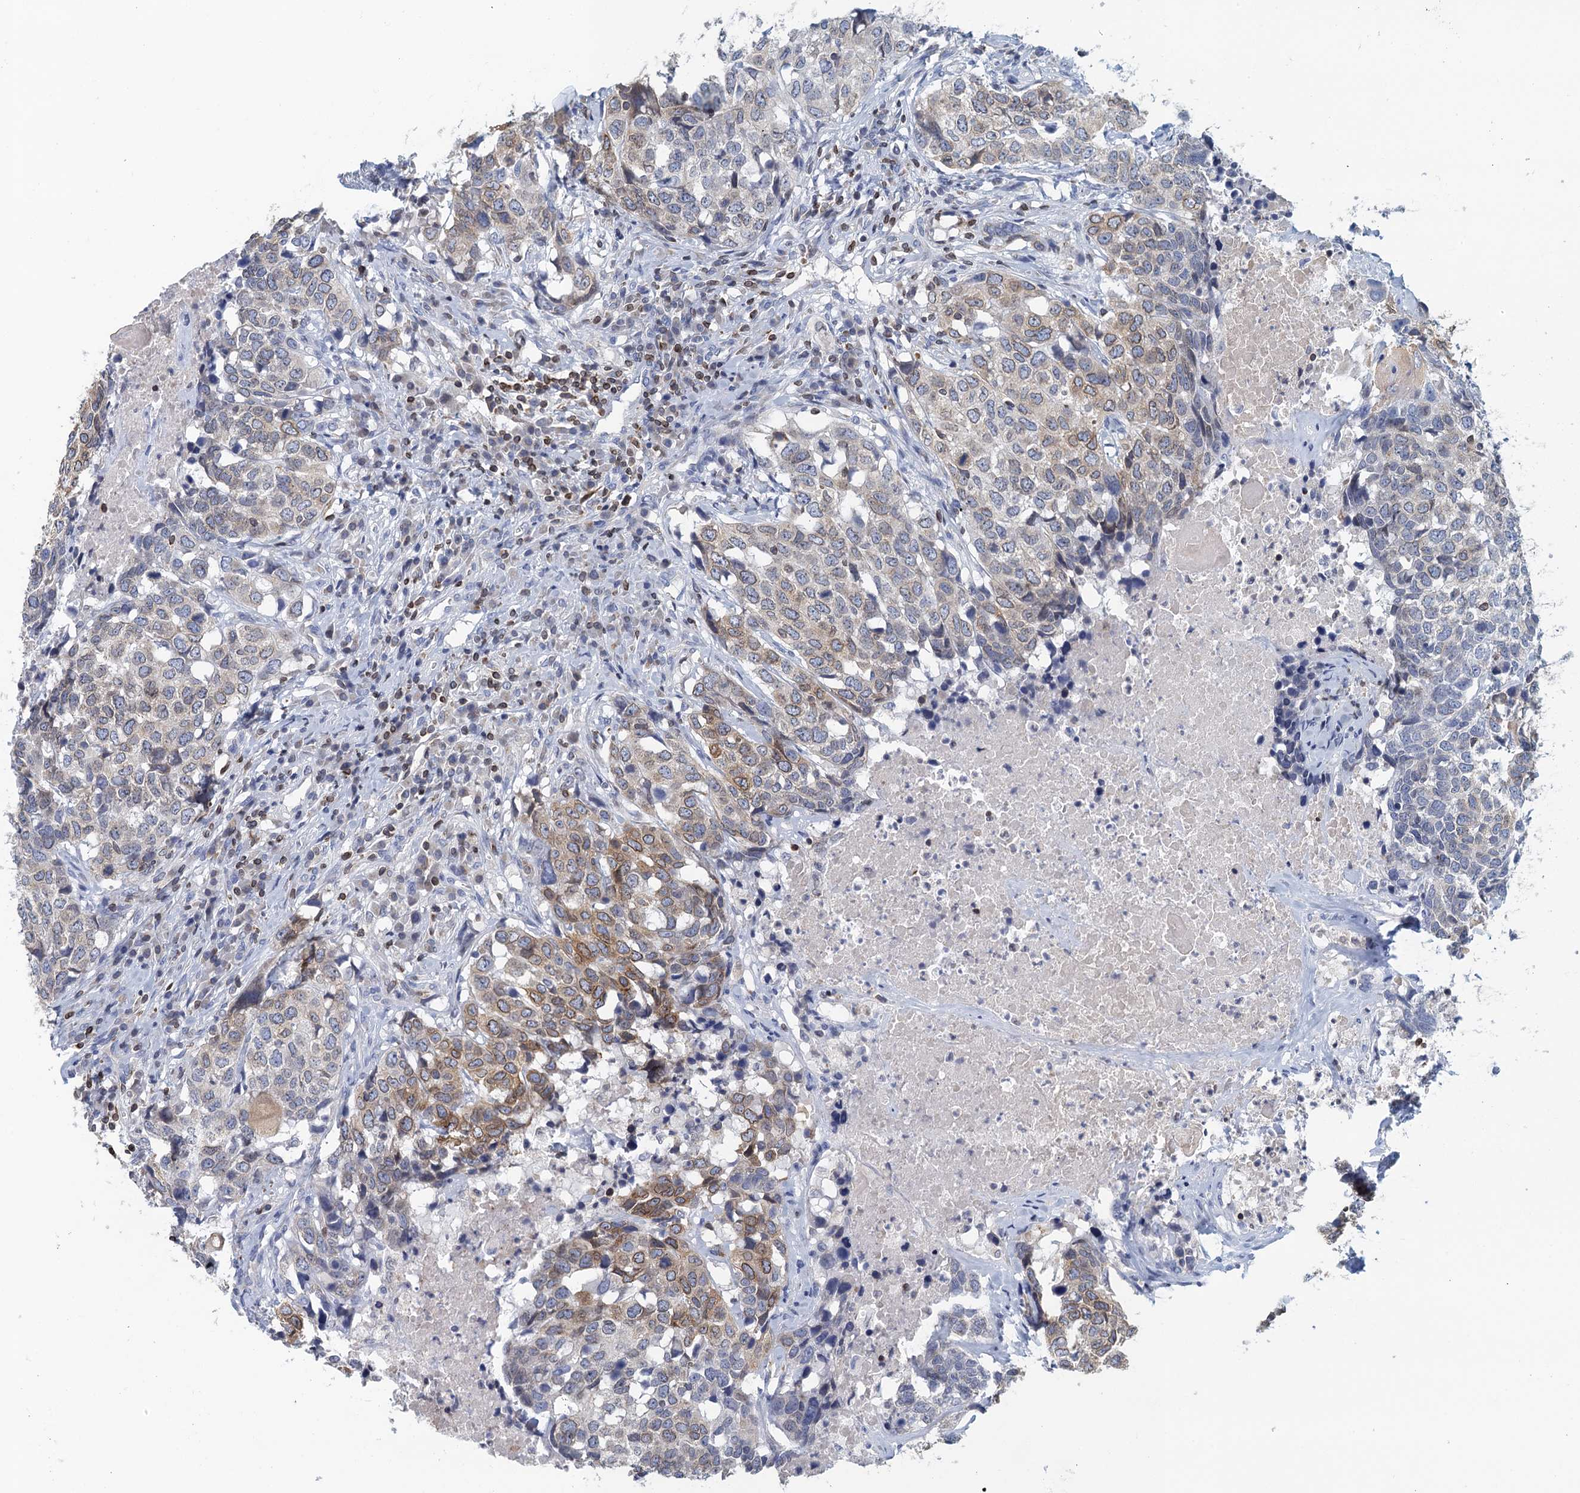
{"staining": {"intensity": "weak", "quantity": "25%-75%", "location": "cytoplasmic/membranous"}, "tissue": "head and neck cancer", "cell_type": "Tumor cells", "image_type": "cancer", "snomed": [{"axis": "morphology", "description": "Squamous cell carcinoma, NOS"}, {"axis": "topography", "description": "Head-Neck"}], "caption": "The photomicrograph reveals staining of head and neck squamous cell carcinoma, revealing weak cytoplasmic/membranous protein positivity (brown color) within tumor cells.", "gene": "TRAF3IP3", "patient": {"sex": "male", "age": 66}}